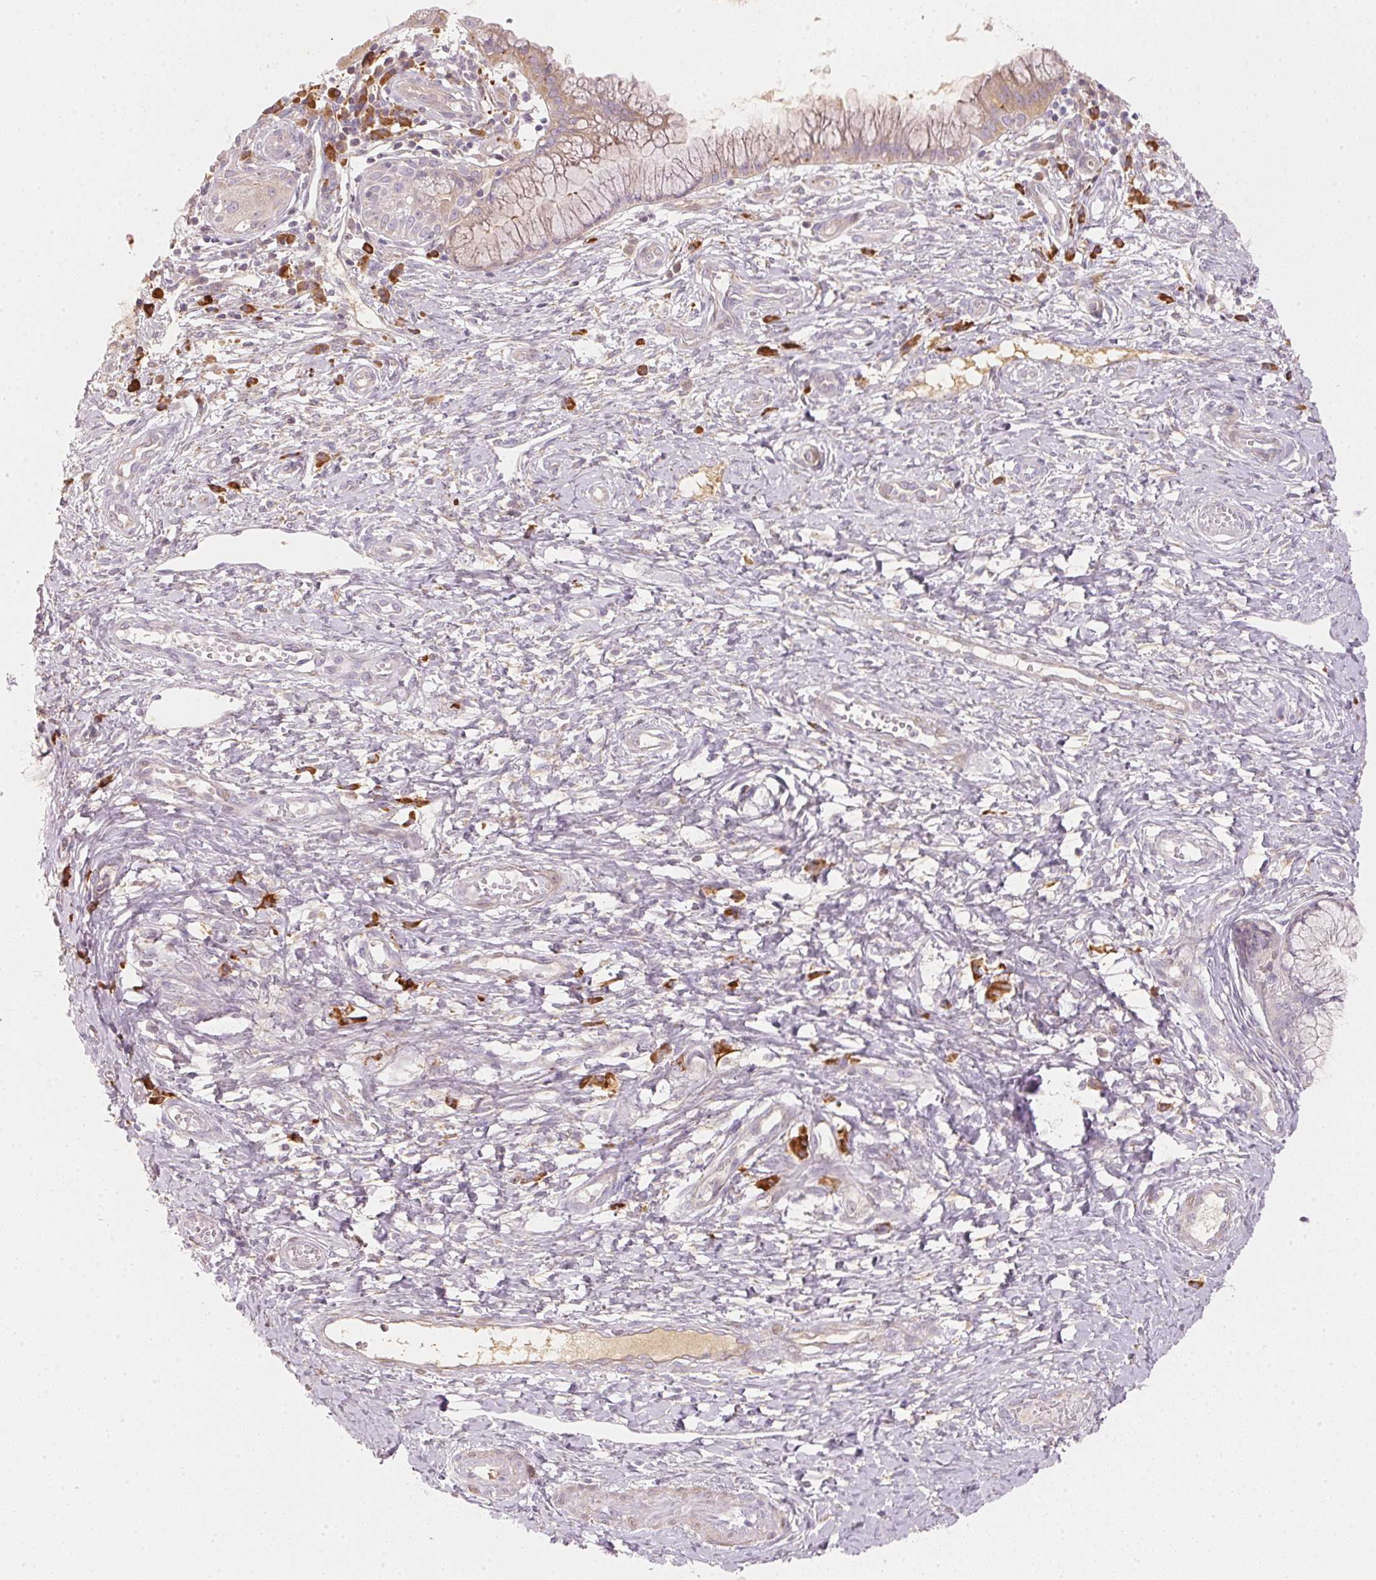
{"staining": {"intensity": "weak", "quantity": "<25%", "location": "cytoplasmic/membranous"}, "tissue": "cervix", "cell_type": "Glandular cells", "image_type": "normal", "snomed": [{"axis": "morphology", "description": "Normal tissue, NOS"}, {"axis": "topography", "description": "Cervix"}], "caption": "An IHC micrograph of benign cervix is shown. There is no staining in glandular cells of cervix.", "gene": "RMDN2", "patient": {"sex": "female", "age": 37}}